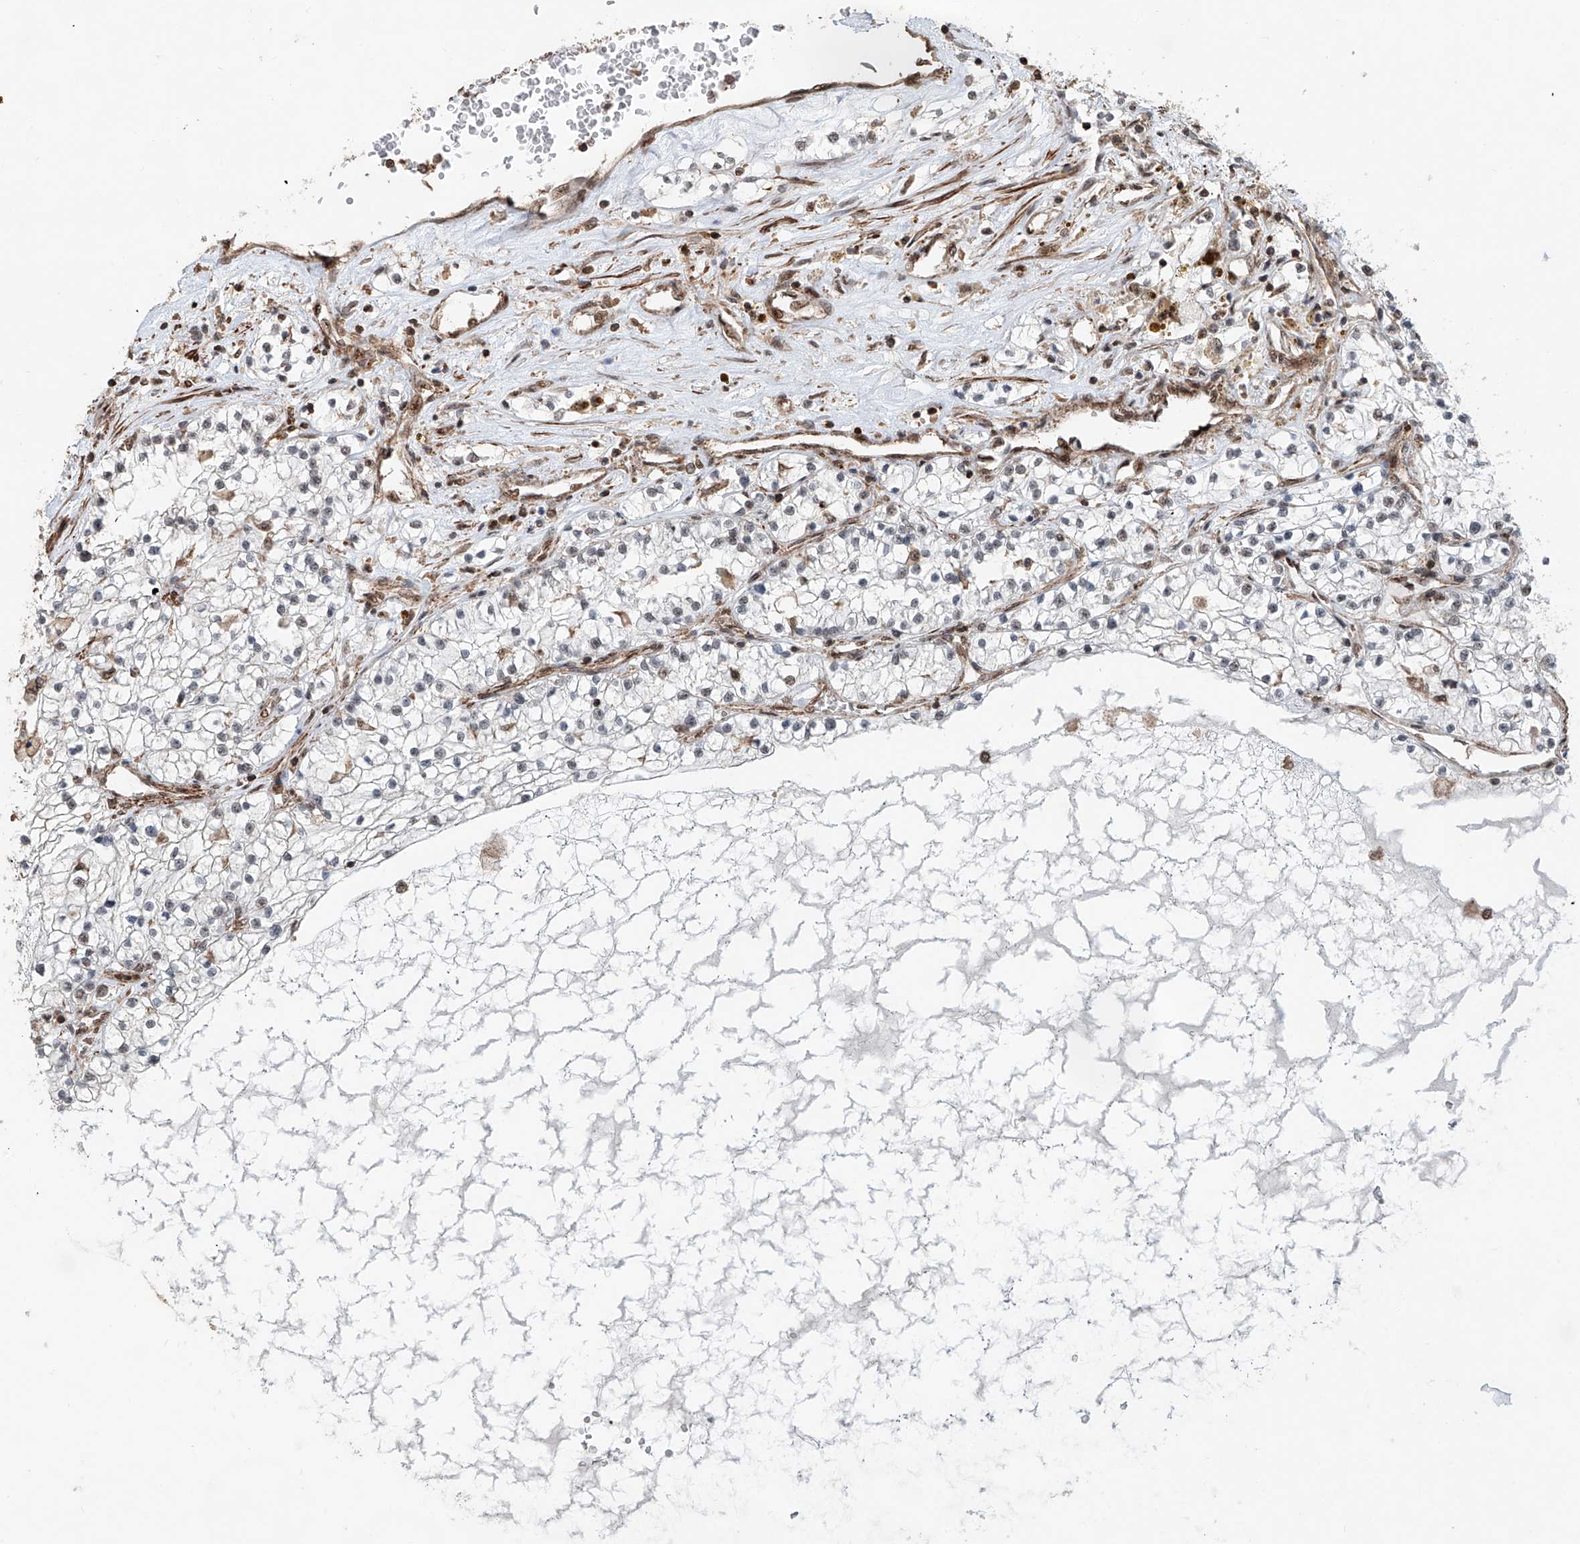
{"staining": {"intensity": "negative", "quantity": "none", "location": "none"}, "tissue": "renal cancer", "cell_type": "Tumor cells", "image_type": "cancer", "snomed": [{"axis": "morphology", "description": "Normal tissue, NOS"}, {"axis": "morphology", "description": "Adenocarcinoma, NOS"}, {"axis": "topography", "description": "Kidney"}], "caption": "High power microscopy histopathology image of an immunohistochemistry image of renal adenocarcinoma, revealing no significant positivity in tumor cells. (DAB (3,3'-diaminobenzidine) IHC, high magnification).", "gene": "SDE2", "patient": {"sex": "male", "age": 68}}